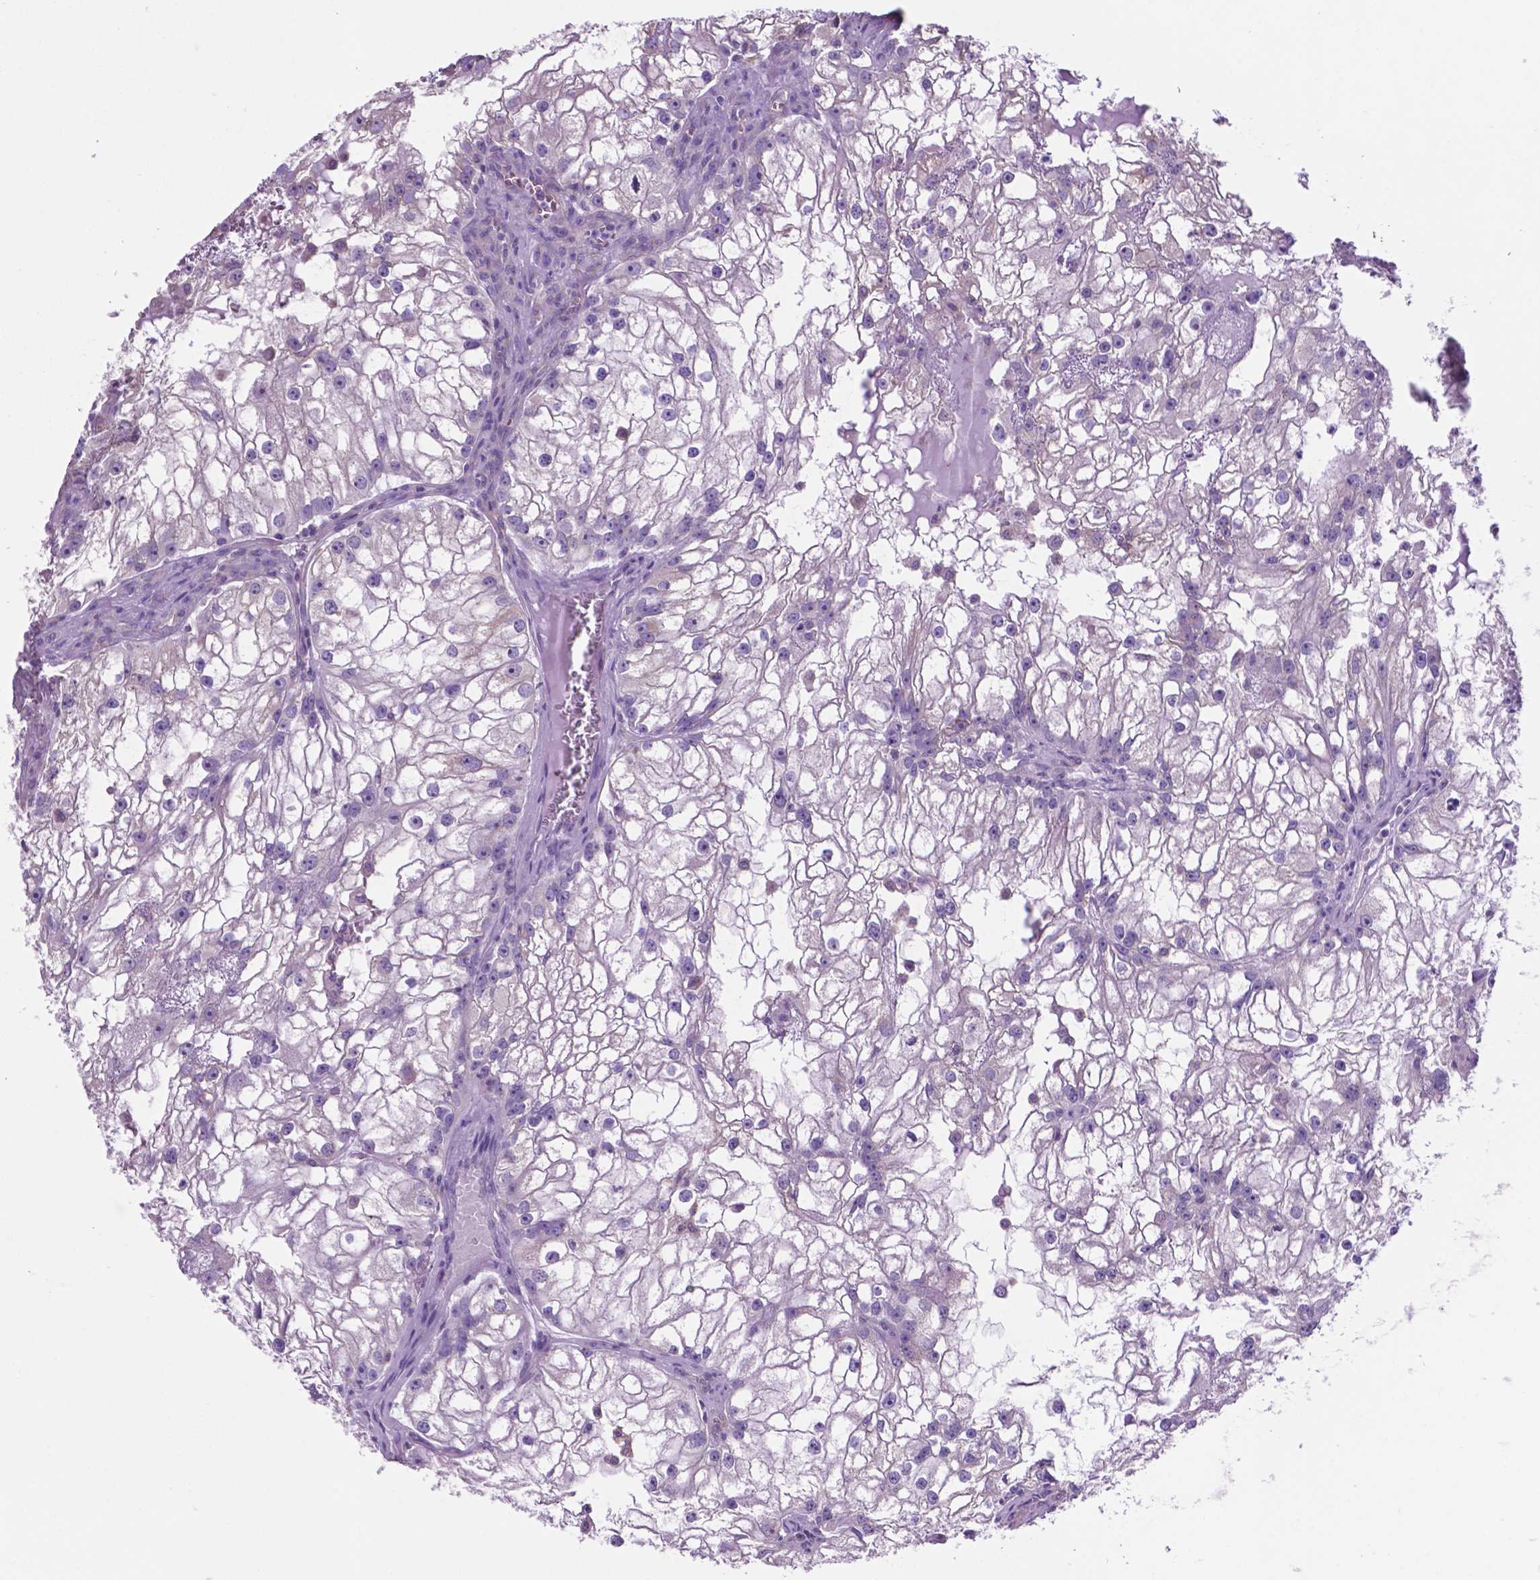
{"staining": {"intensity": "negative", "quantity": "none", "location": "none"}, "tissue": "renal cancer", "cell_type": "Tumor cells", "image_type": "cancer", "snomed": [{"axis": "morphology", "description": "Adenocarcinoma, NOS"}, {"axis": "topography", "description": "Kidney"}], "caption": "Tumor cells show no significant protein staining in renal adenocarcinoma.", "gene": "SPDYA", "patient": {"sex": "male", "age": 59}}